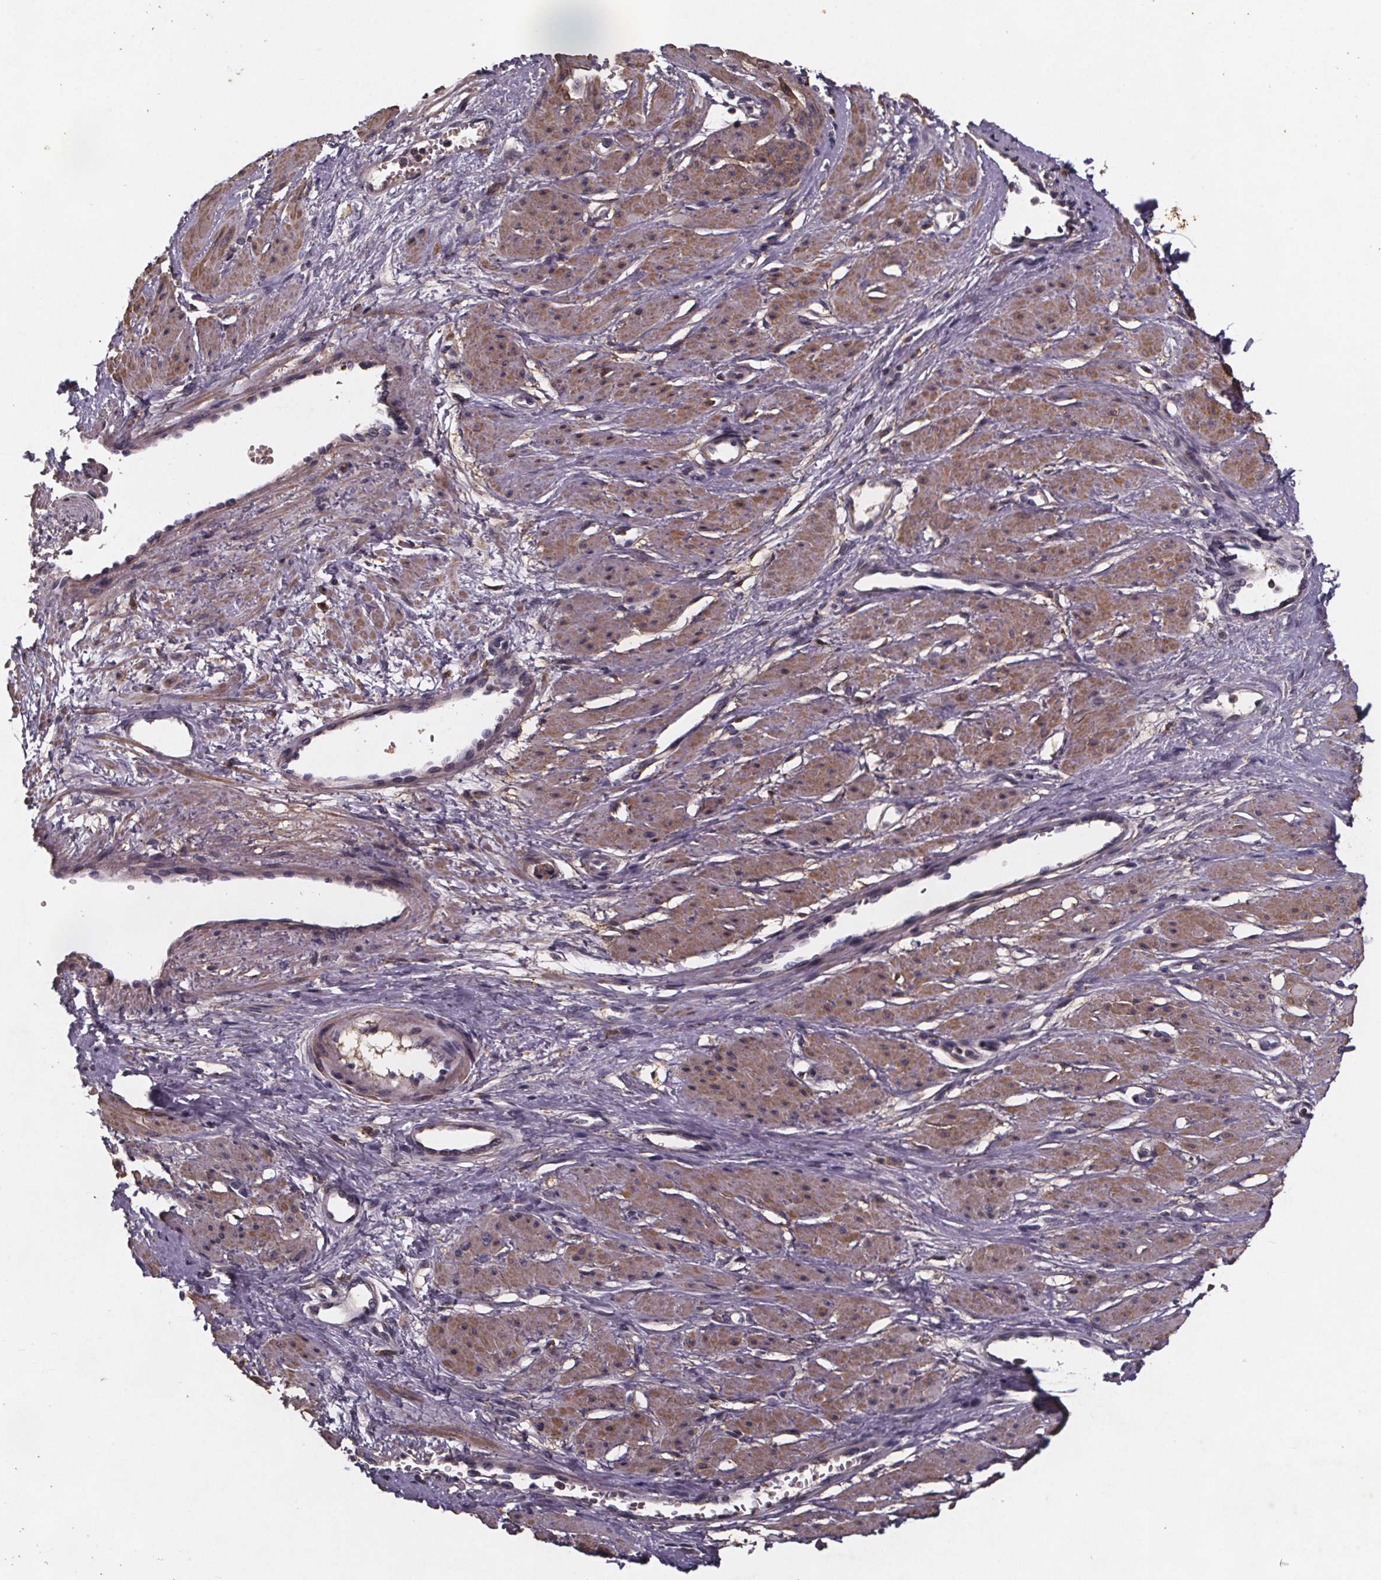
{"staining": {"intensity": "moderate", "quantity": "25%-75%", "location": "cytoplasmic/membranous"}, "tissue": "smooth muscle", "cell_type": "Smooth muscle cells", "image_type": "normal", "snomed": [{"axis": "morphology", "description": "Normal tissue, NOS"}, {"axis": "topography", "description": "Smooth muscle"}, {"axis": "topography", "description": "Uterus"}], "caption": "Protein expression analysis of normal smooth muscle shows moderate cytoplasmic/membranous expression in about 25%-75% of smooth muscle cells.", "gene": "FASTKD3", "patient": {"sex": "female", "age": 39}}